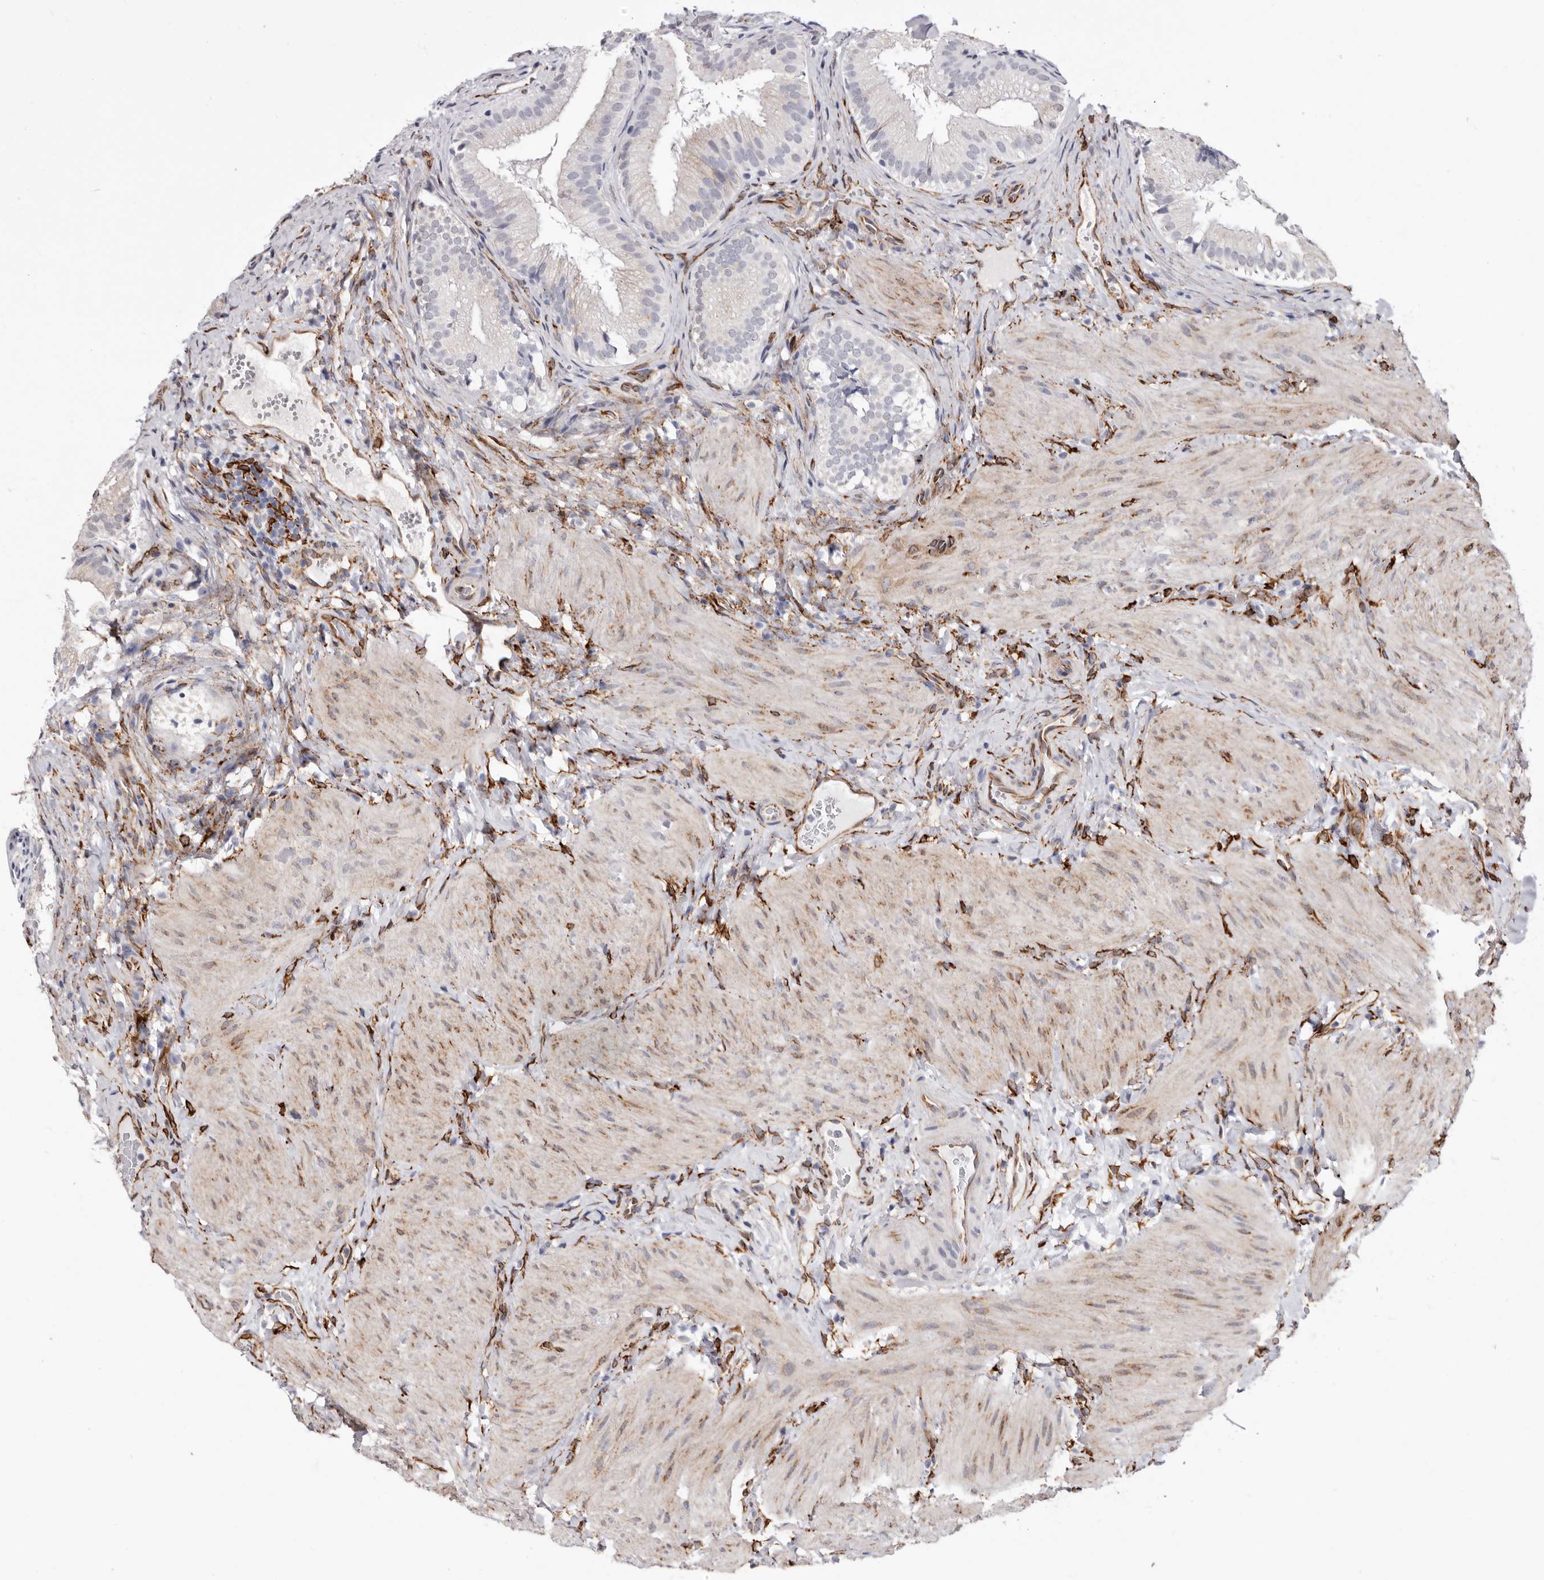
{"staining": {"intensity": "moderate", "quantity": "25%-75%", "location": "cytoplasmic/membranous"}, "tissue": "gallbladder", "cell_type": "Glandular cells", "image_type": "normal", "snomed": [{"axis": "morphology", "description": "Normal tissue, NOS"}, {"axis": "topography", "description": "Gallbladder"}], "caption": "Approximately 25%-75% of glandular cells in normal human gallbladder demonstrate moderate cytoplasmic/membranous protein expression as visualized by brown immunohistochemical staining.", "gene": "SEMA3E", "patient": {"sex": "female", "age": 30}}